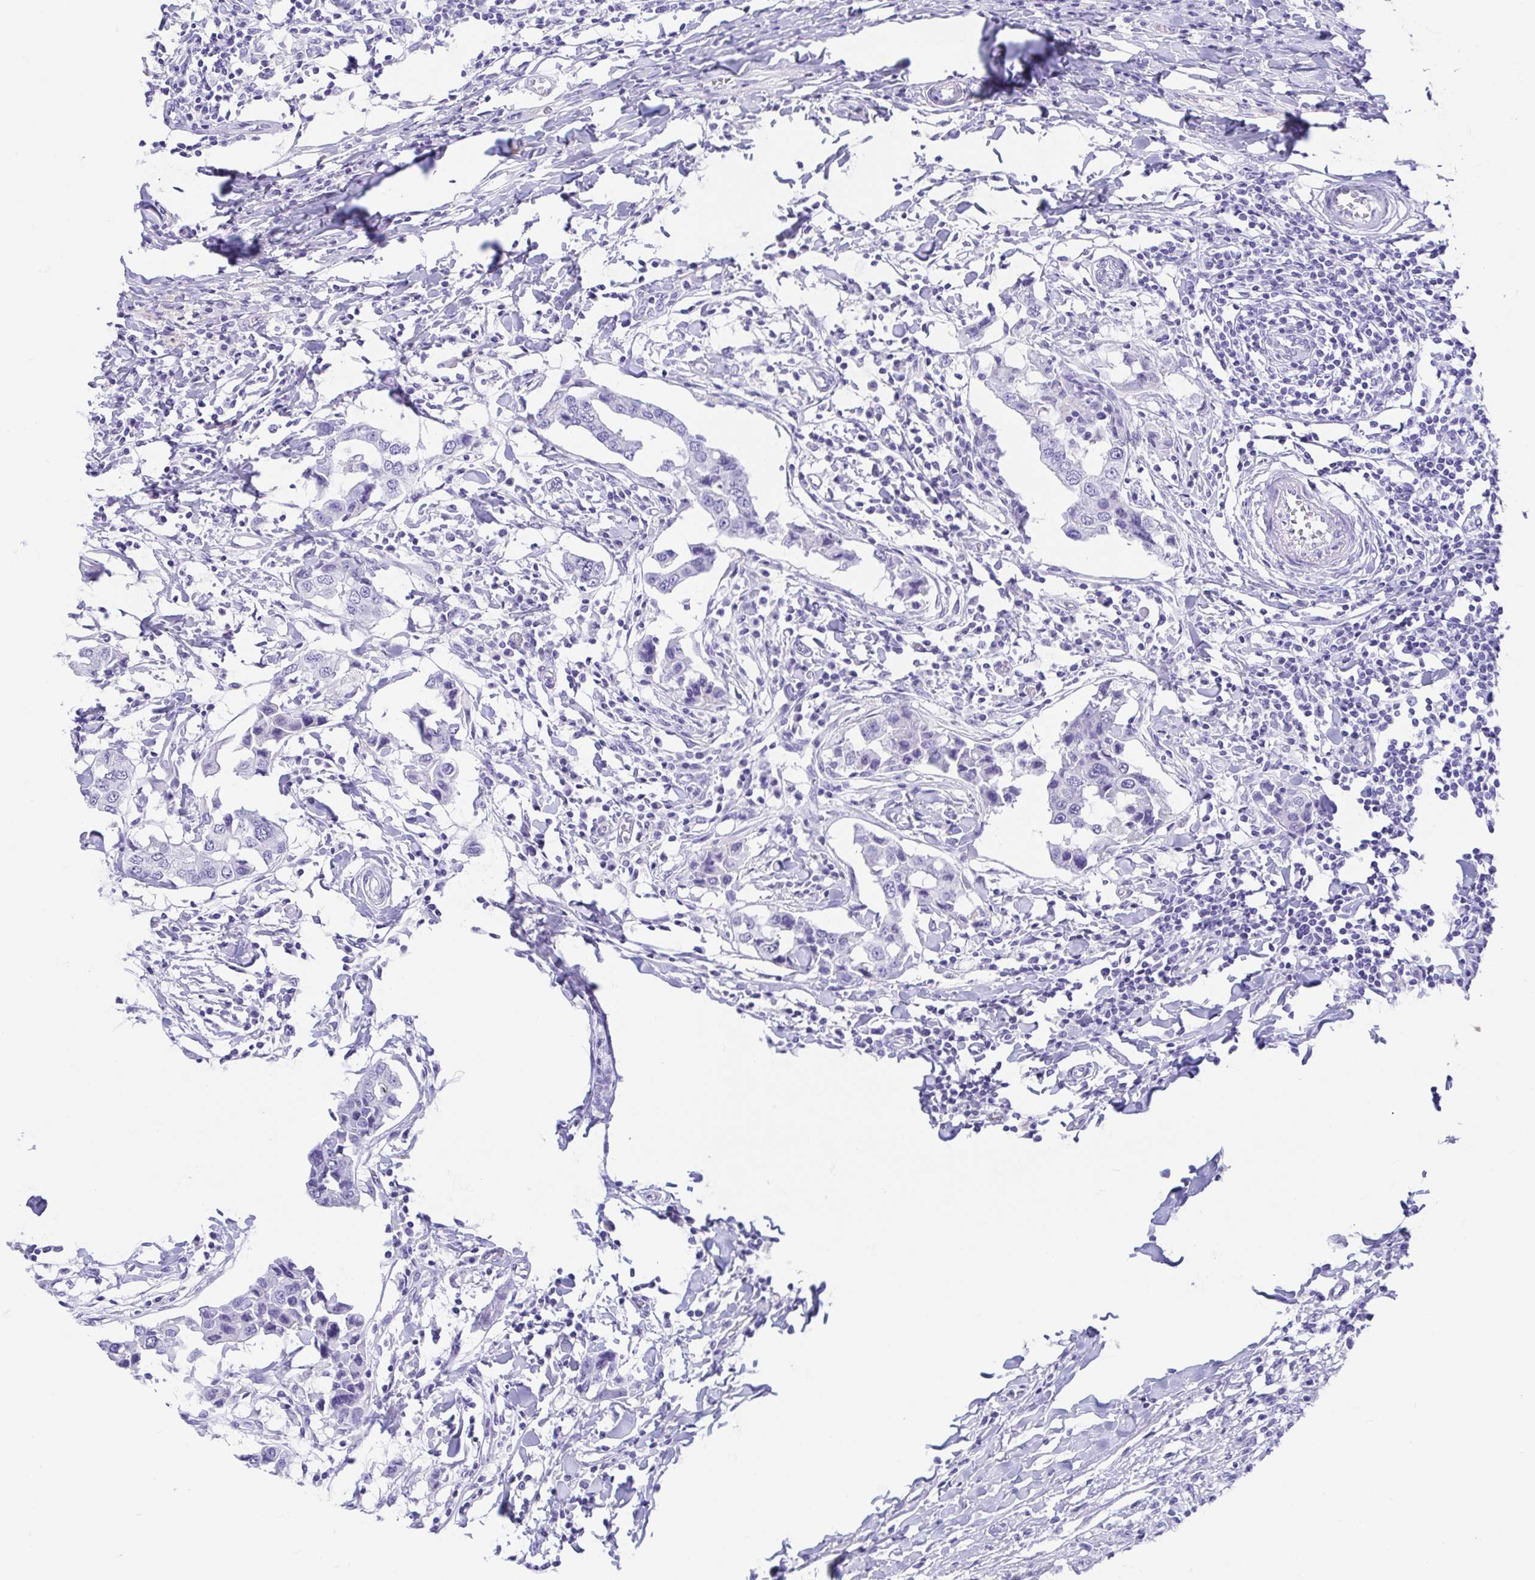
{"staining": {"intensity": "negative", "quantity": "none", "location": "none"}, "tissue": "breast cancer", "cell_type": "Tumor cells", "image_type": "cancer", "snomed": [{"axis": "morphology", "description": "Duct carcinoma"}, {"axis": "topography", "description": "Breast"}], "caption": "IHC of breast cancer (intraductal carcinoma) reveals no expression in tumor cells.", "gene": "GKN1", "patient": {"sex": "female", "age": 27}}